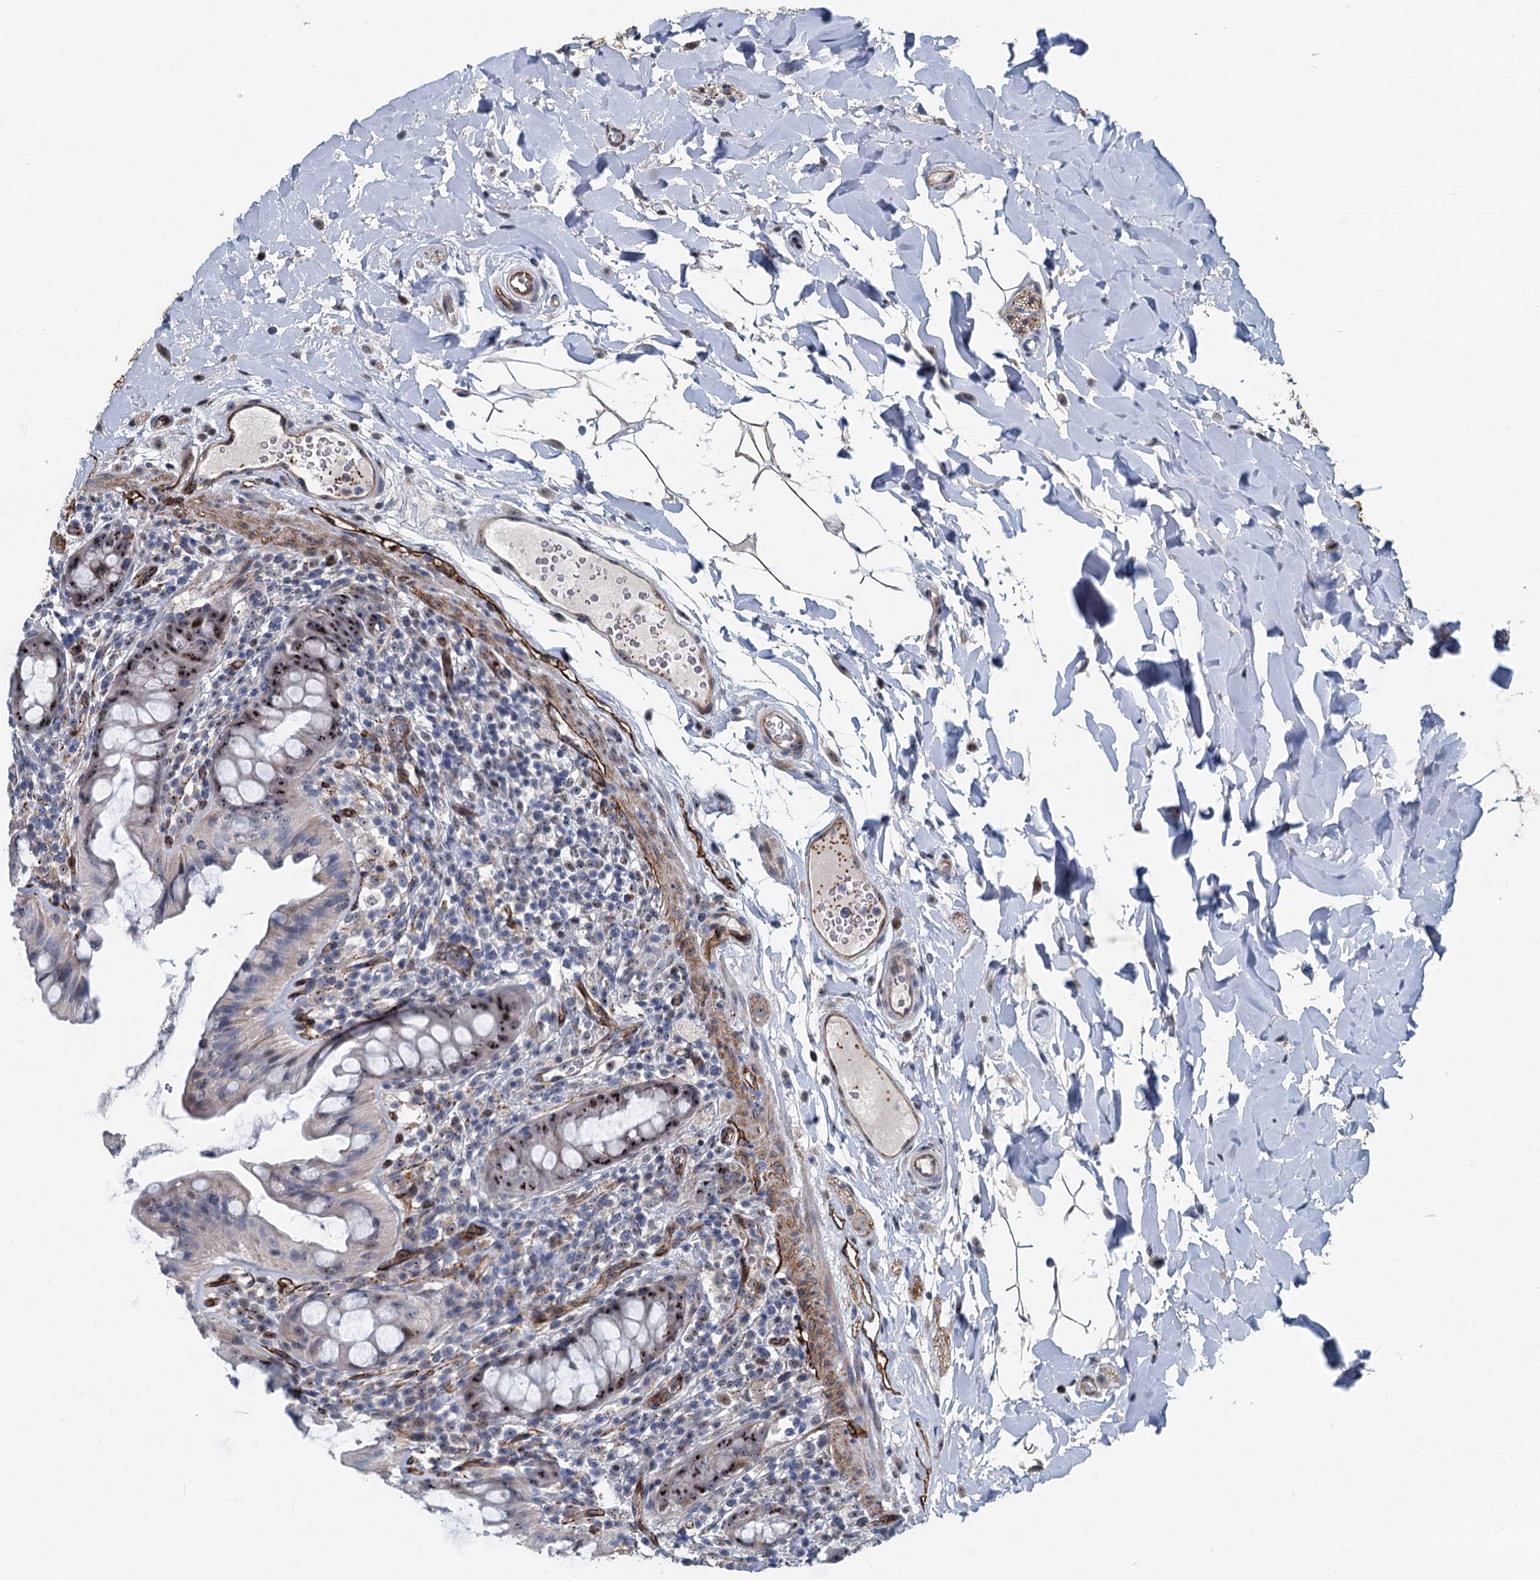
{"staining": {"intensity": "moderate", "quantity": "25%-75%", "location": "nuclear"}, "tissue": "rectum", "cell_type": "Glandular cells", "image_type": "normal", "snomed": [{"axis": "morphology", "description": "Normal tissue, NOS"}, {"axis": "topography", "description": "Rectum"}], "caption": "Glandular cells exhibit medium levels of moderate nuclear expression in approximately 25%-75% of cells in benign rectum.", "gene": "ASXL3", "patient": {"sex": "female", "age": 57}}